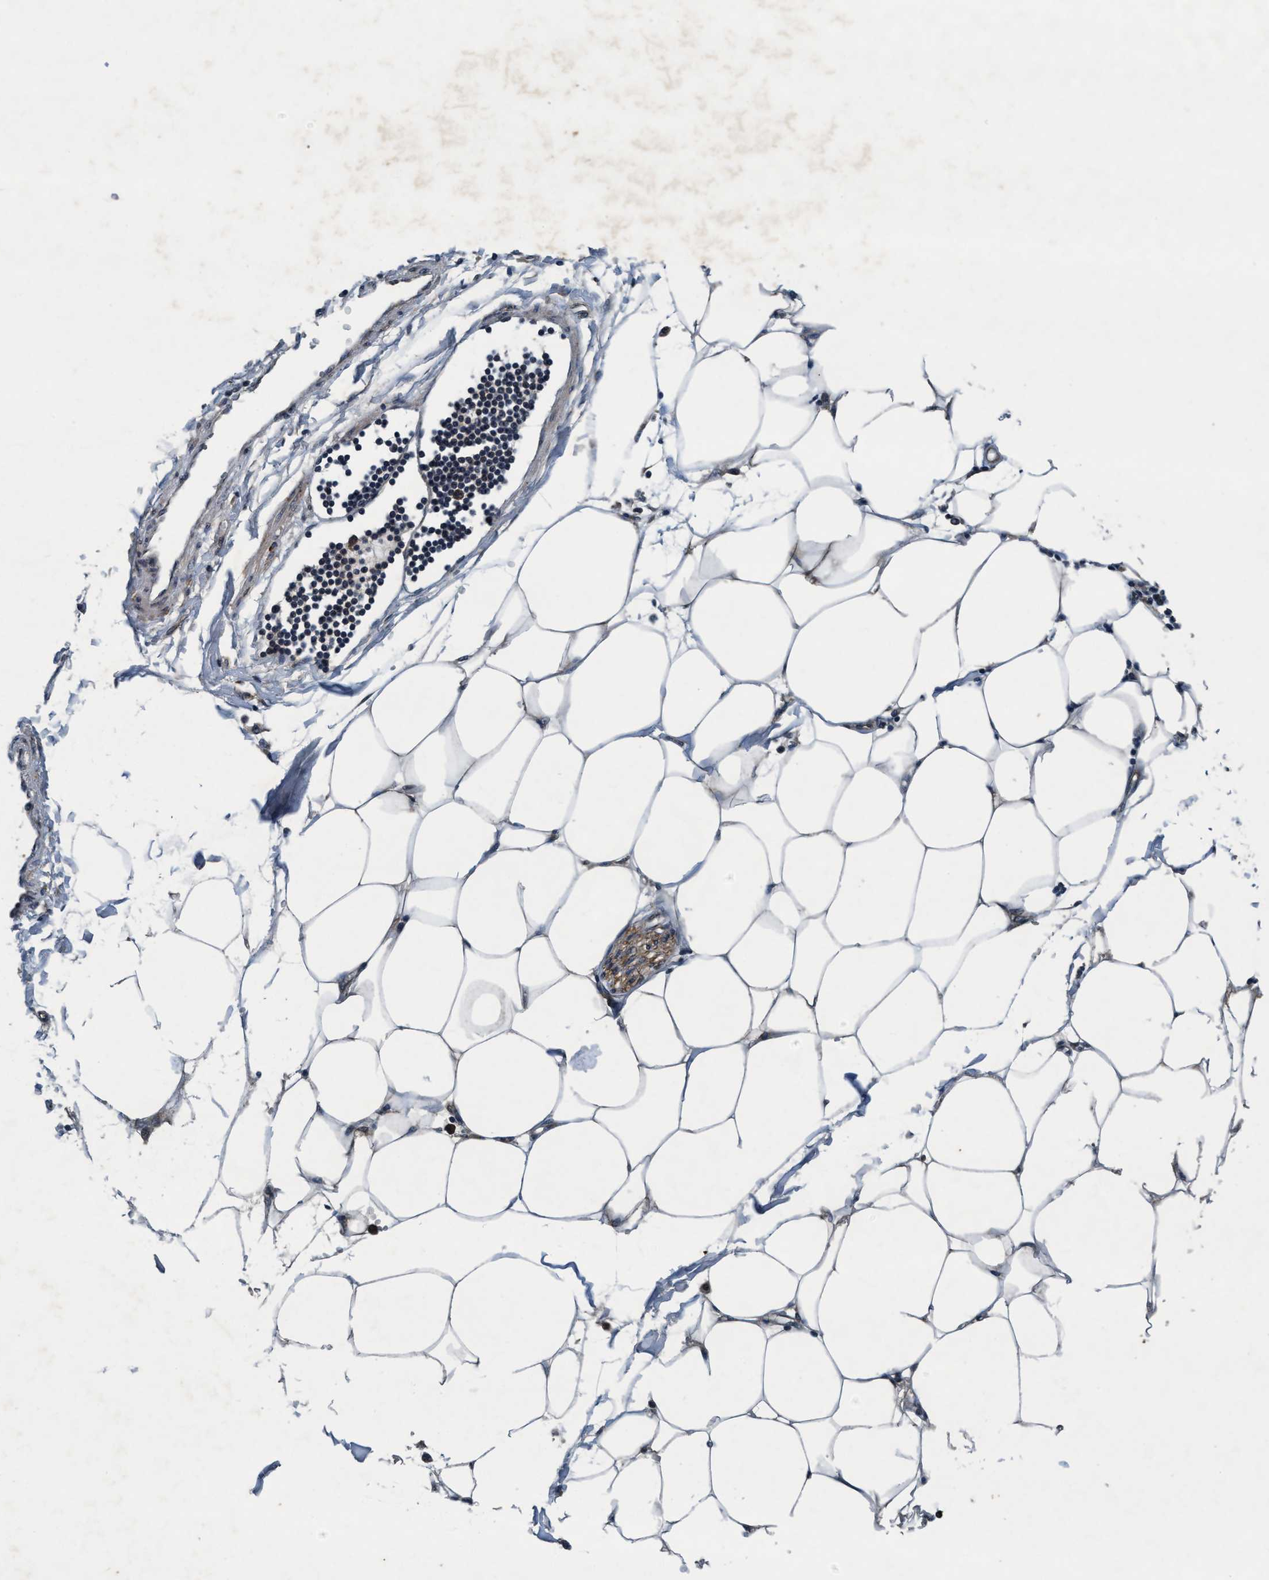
{"staining": {"intensity": "moderate", "quantity": ">75%", "location": "cytoplasmic/membranous"}, "tissue": "adipose tissue", "cell_type": "Adipocytes", "image_type": "normal", "snomed": [{"axis": "morphology", "description": "Normal tissue, NOS"}, {"axis": "morphology", "description": "Adenocarcinoma, NOS"}, {"axis": "topography", "description": "Colon"}, {"axis": "topography", "description": "Peripheral nerve tissue"}], "caption": "Immunohistochemistry micrograph of unremarkable human adipose tissue stained for a protein (brown), which exhibits medium levels of moderate cytoplasmic/membranous positivity in about >75% of adipocytes.", "gene": "AKT1S1", "patient": {"sex": "male", "age": 14}}